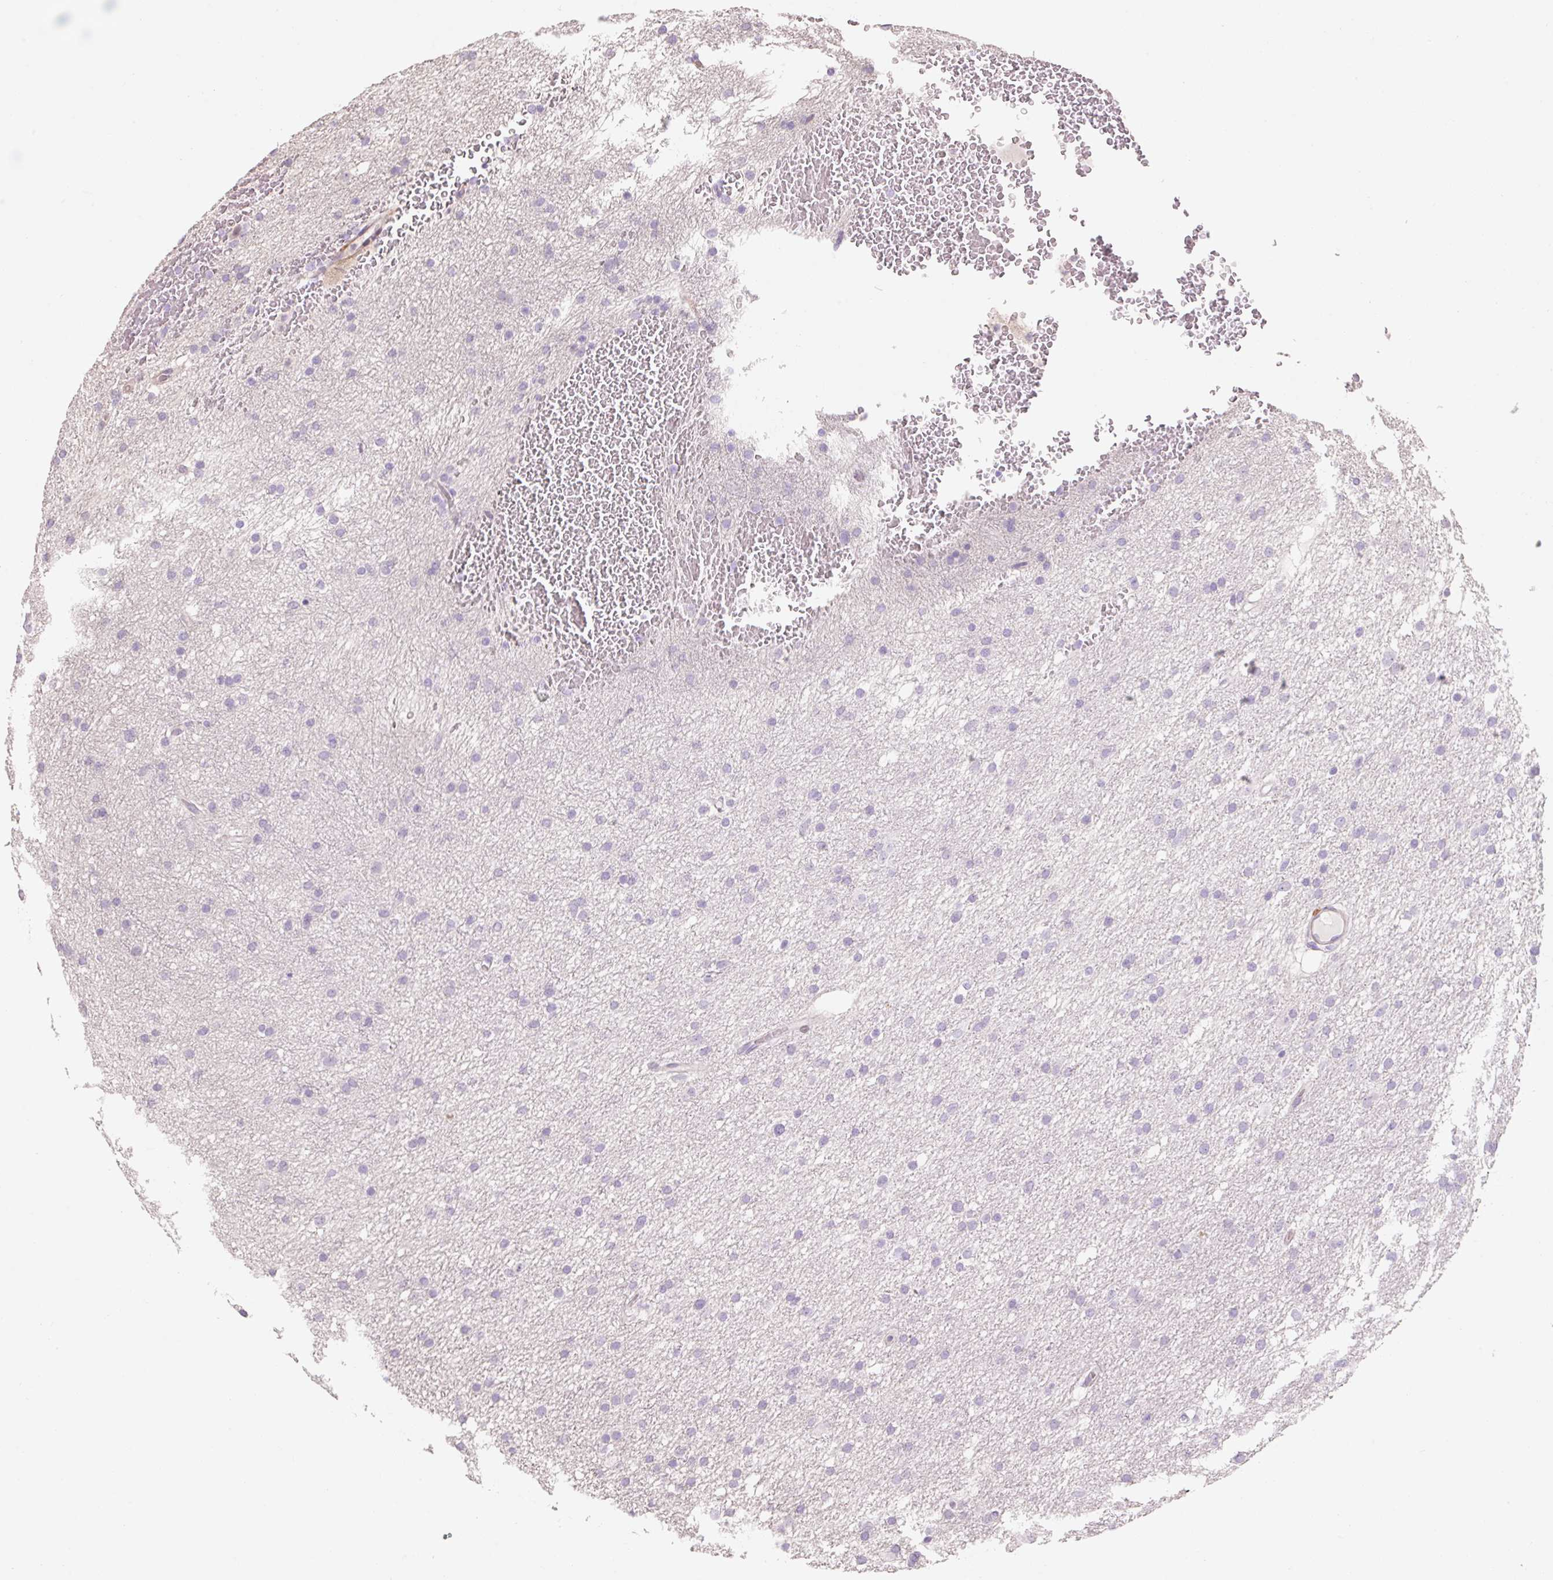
{"staining": {"intensity": "negative", "quantity": "none", "location": "none"}, "tissue": "glioma", "cell_type": "Tumor cells", "image_type": "cancer", "snomed": [{"axis": "morphology", "description": "Glioma, malignant, High grade"}, {"axis": "topography", "description": "Cerebral cortex"}], "caption": "DAB (3,3'-diaminobenzidine) immunohistochemical staining of human glioma reveals no significant staining in tumor cells.", "gene": "ZNF552", "patient": {"sex": "female", "age": 36}}